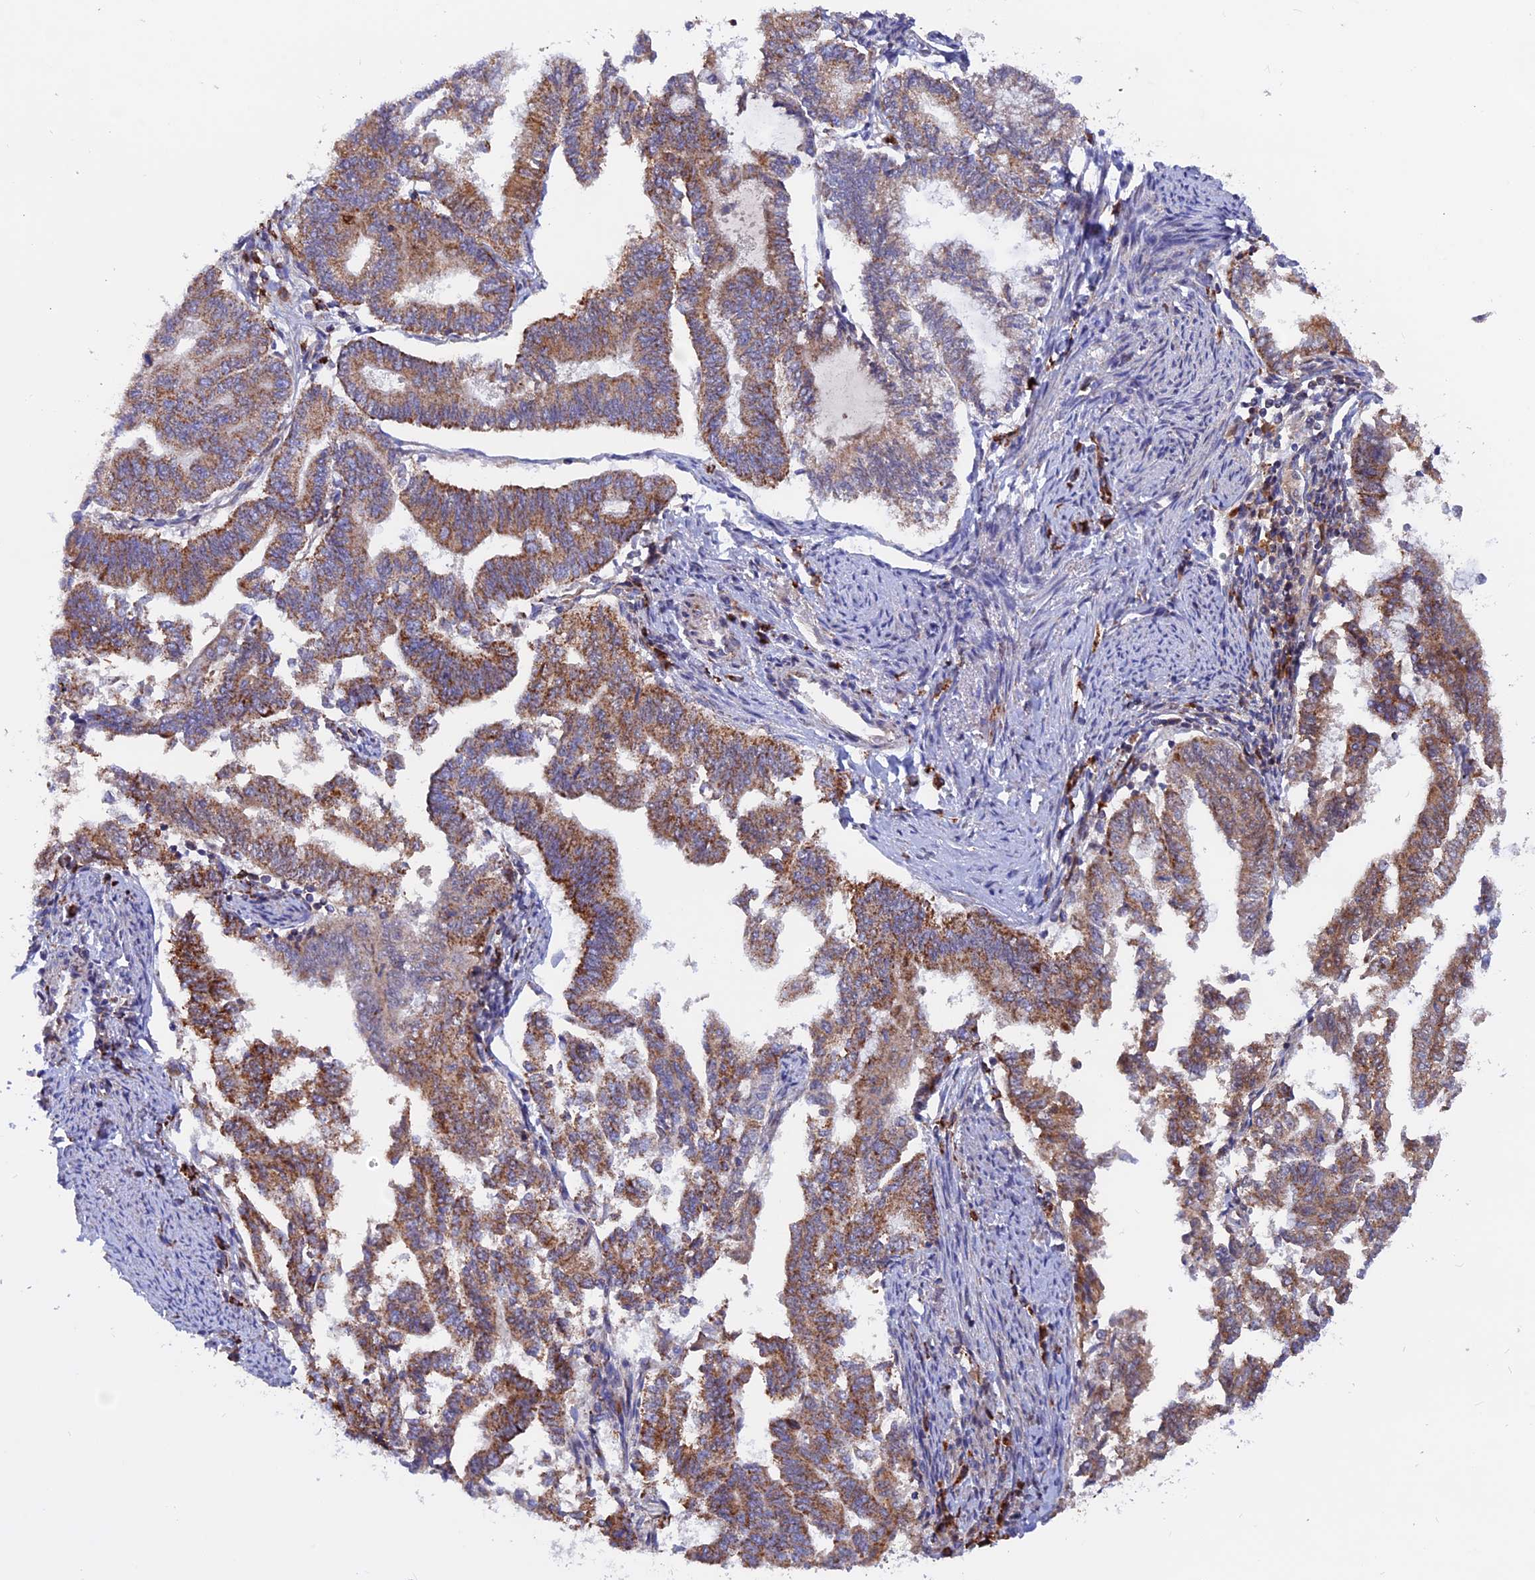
{"staining": {"intensity": "moderate", "quantity": ">75%", "location": "cytoplasmic/membranous"}, "tissue": "endometrial cancer", "cell_type": "Tumor cells", "image_type": "cancer", "snomed": [{"axis": "morphology", "description": "Adenocarcinoma, NOS"}, {"axis": "topography", "description": "Endometrium"}], "caption": "A brown stain highlights moderate cytoplasmic/membranous staining of a protein in human endometrial cancer (adenocarcinoma) tumor cells.", "gene": "GCDH", "patient": {"sex": "female", "age": 79}}